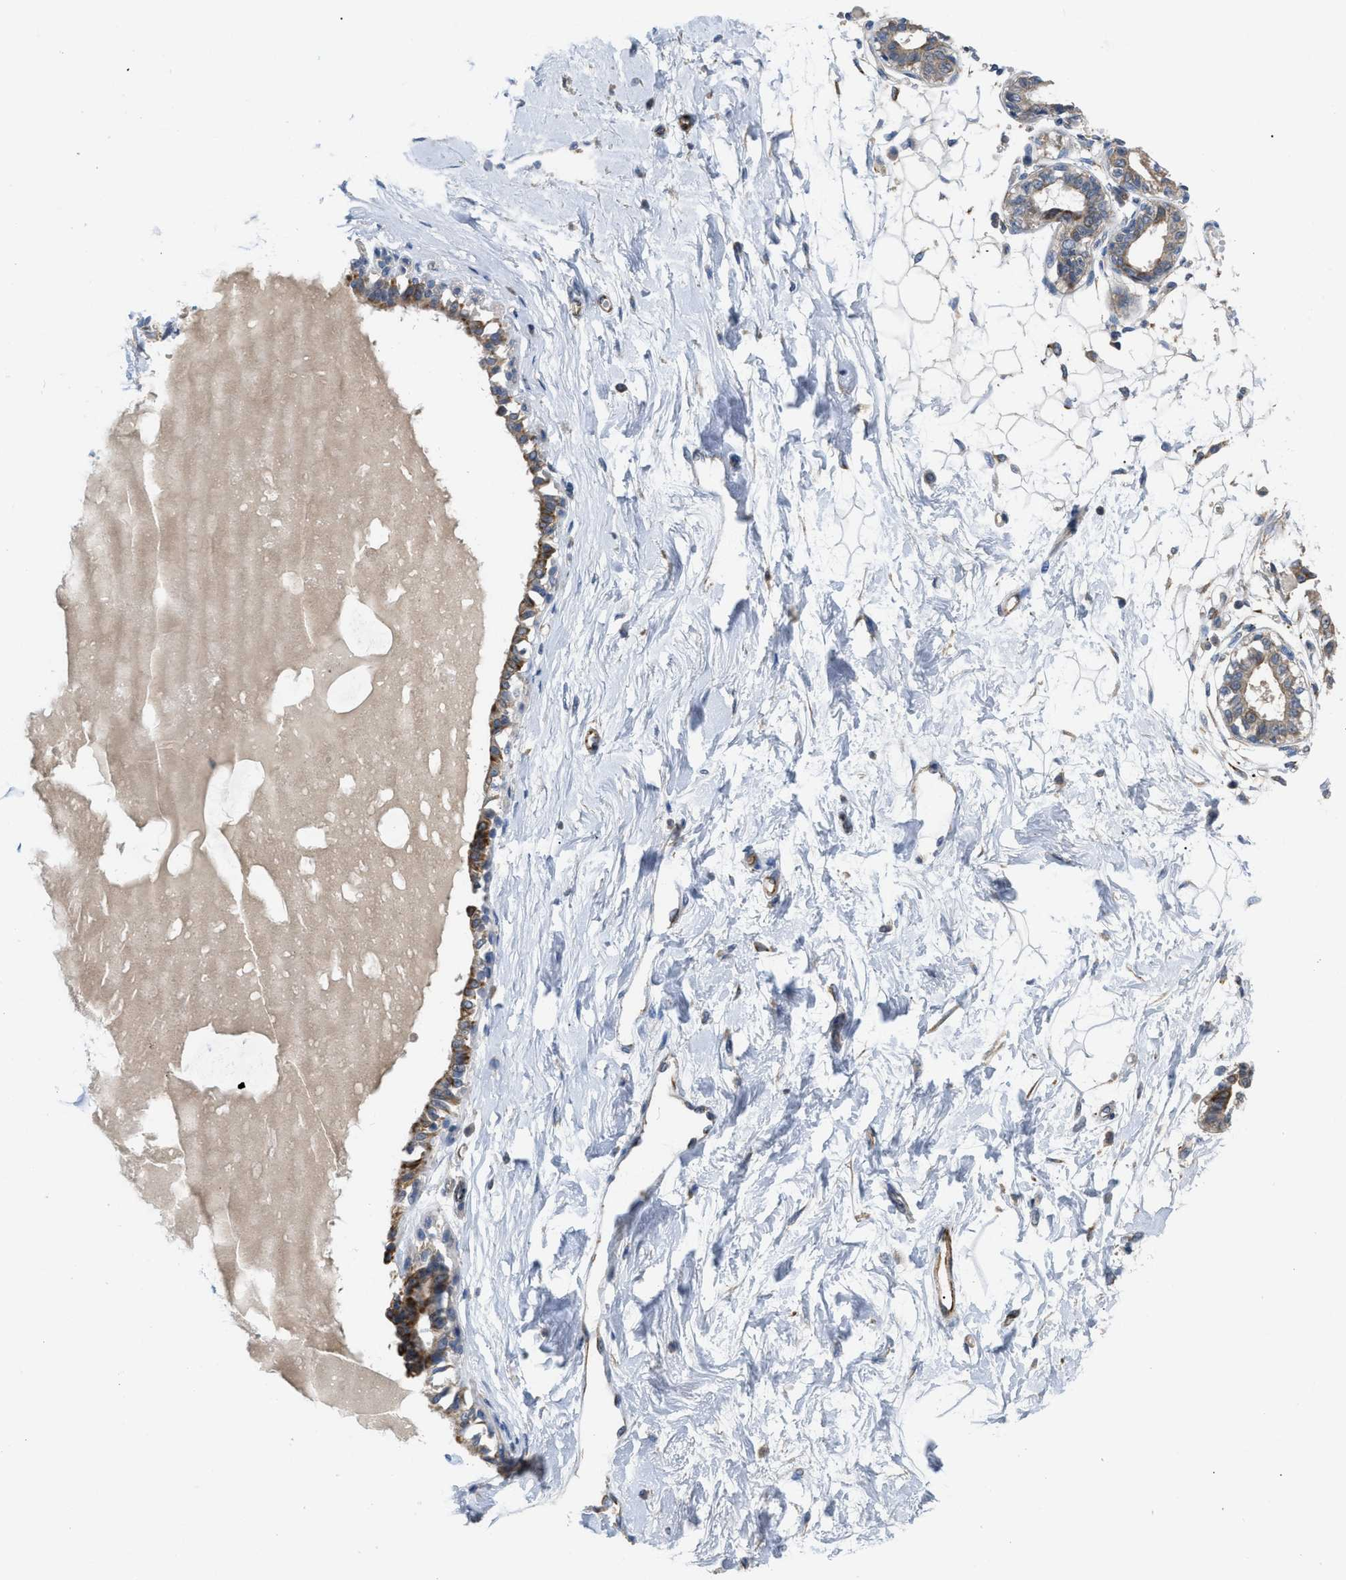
{"staining": {"intensity": "weak", "quantity": "25%-75%", "location": "cytoplasmic/membranous"}, "tissue": "breast", "cell_type": "Adipocytes", "image_type": "normal", "snomed": [{"axis": "morphology", "description": "Normal tissue, NOS"}, {"axis": "topography", "description": "Breast"}], "caption": "A high-resolution histopathology image shows immunohistochemistry (IHC) staining of benign breast, which displays weak cytoplasmic/membranous positivity in about 25%-75% of adipocytes.", "gene": "DHX58", "patient": {"sex": "female", "age": 45}}